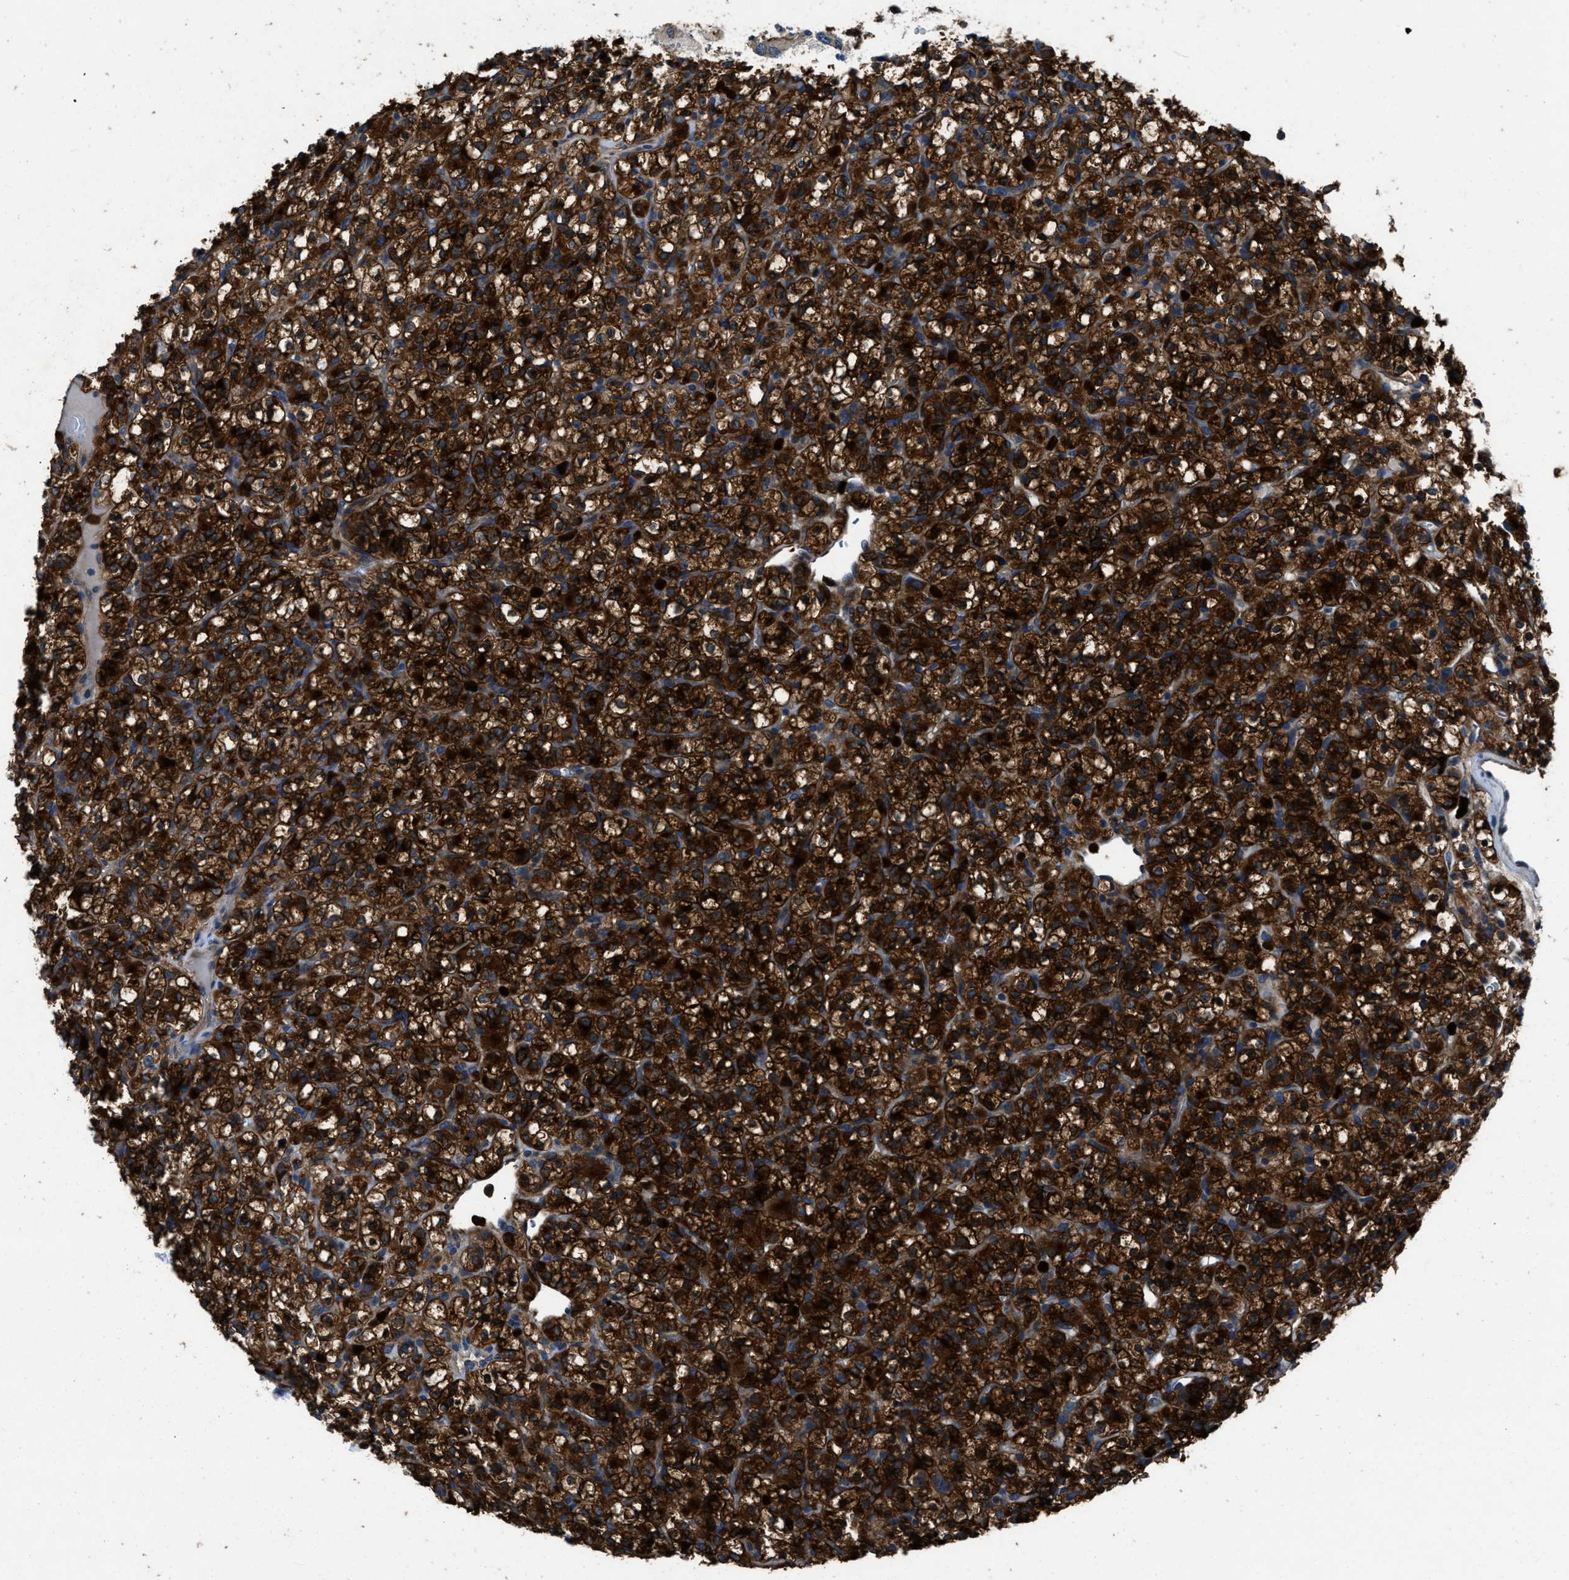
{"staining": {"intensity": "strong", "quantity": ">75%", "location": "cytoplasmic/membranous"}, "tissue": "renal cancer", "cell_type": "Tumor cells", "image_type": "cancer", "snomed": [{"axis": "morphology", "description": "Normal tissue, NOS"}, {"axis": "morphology", "description": "Adenocarcinoma, NOS"}, {"axis": "topography", "description": "Kidney"}], "caption": "IHC of adenocarcinoma (renal) shows high levels of strong cytoplasmic/membranous staining in approximately >75% of tumor cells. The protein of interest is shown in brown color, while the nuclei are stained blue.", "gene": "ANGPT1", "patient": {"sex": "female", "age": 72}}